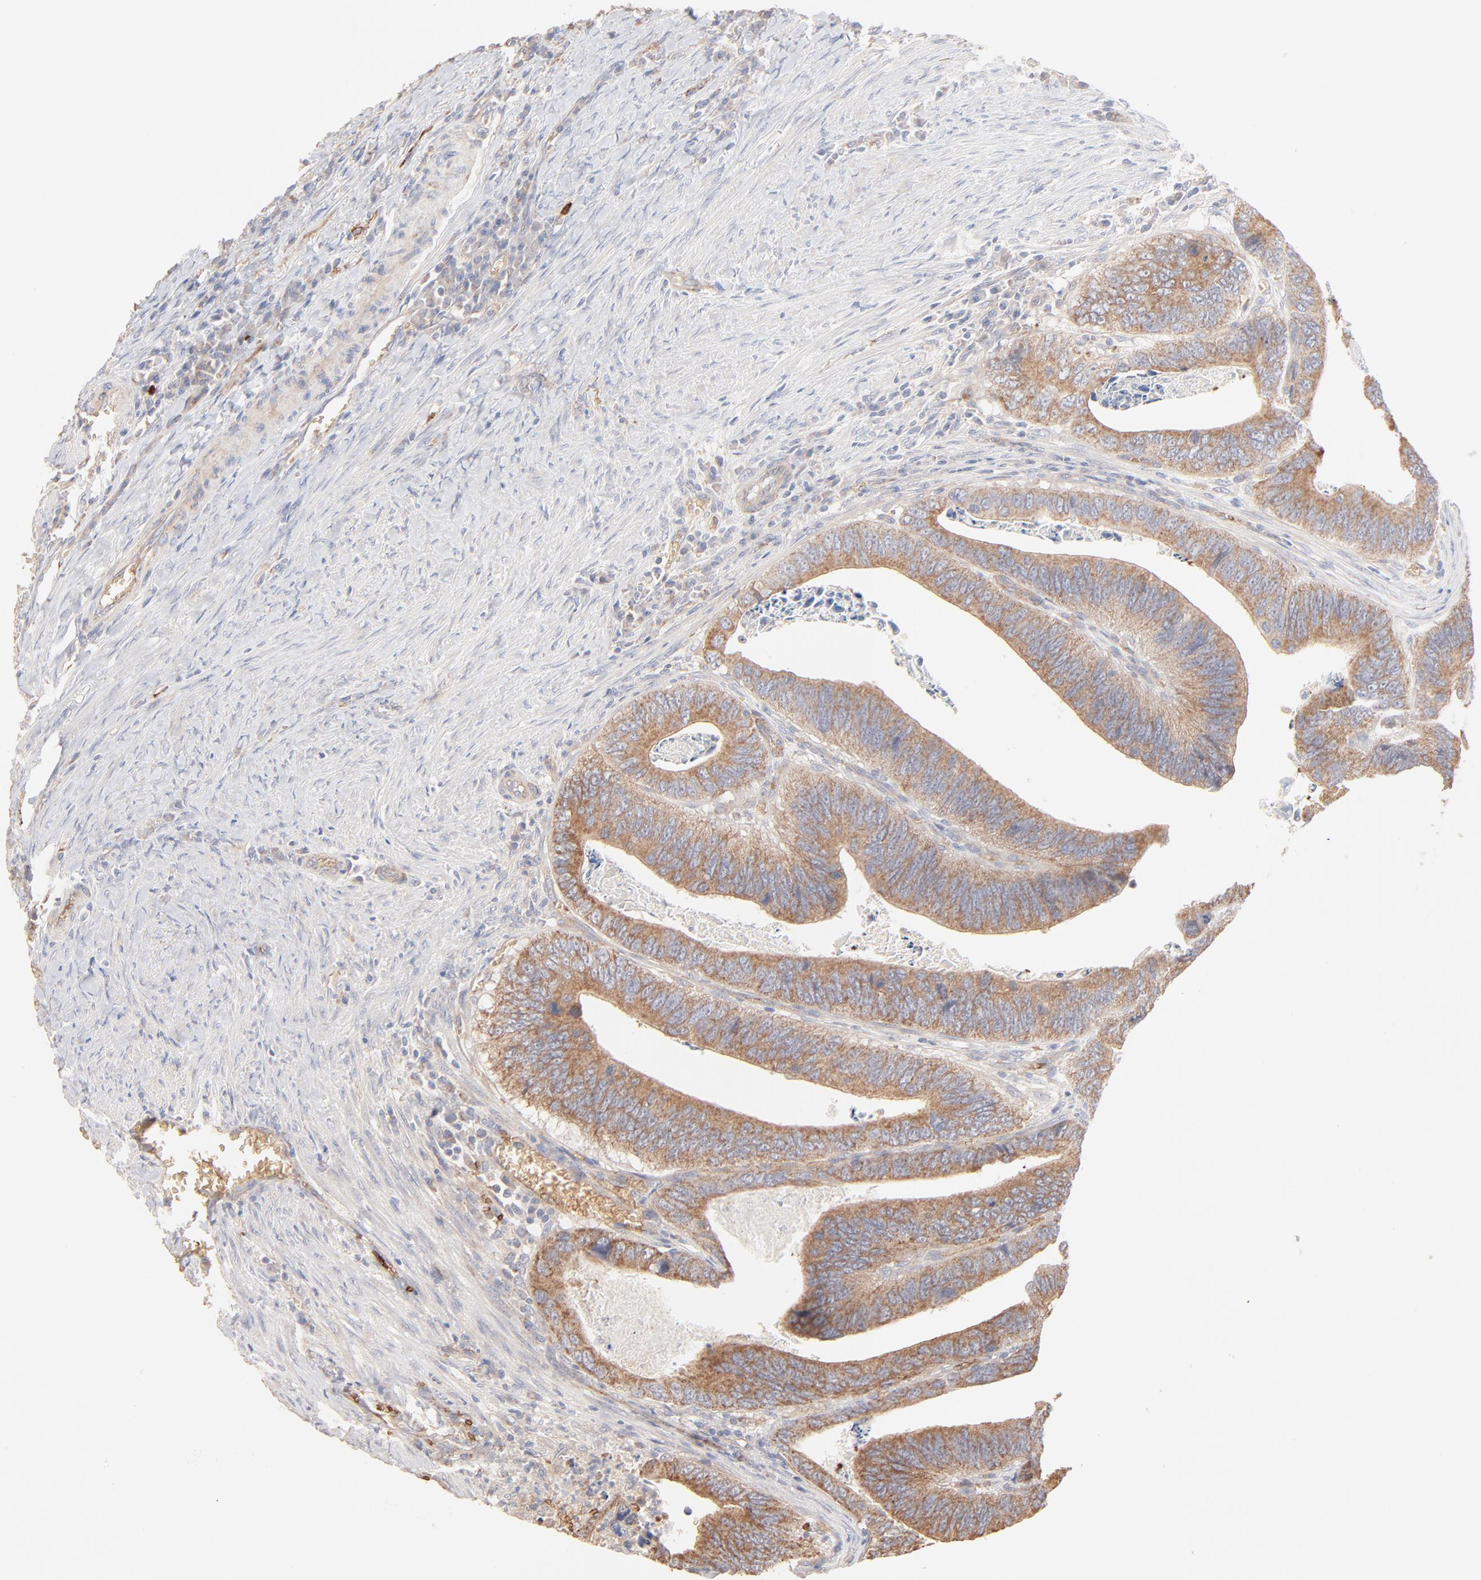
{"staining": {"intensity": "moderate", "quantity": ">75%", "location": "cytoplasmic/membranous"}, "tissue": "colorectal cancer", "cell_type": "Tumor cells", "image_type": "cancer", "snomed": [{"axis": "morphology", "description": "Adenocarcinoma, NOS"}, {"axis": "topography", "description": "Colon"}], "caption": "Colorectal cancer stained with DAB immunohistochemistry (IHC) displays medium levels of moderate cytoplasmic/membranous expression in about >75% of tumor cells.", "gene": "SPTB", "patient": {"sex": "male", "age": 72}}